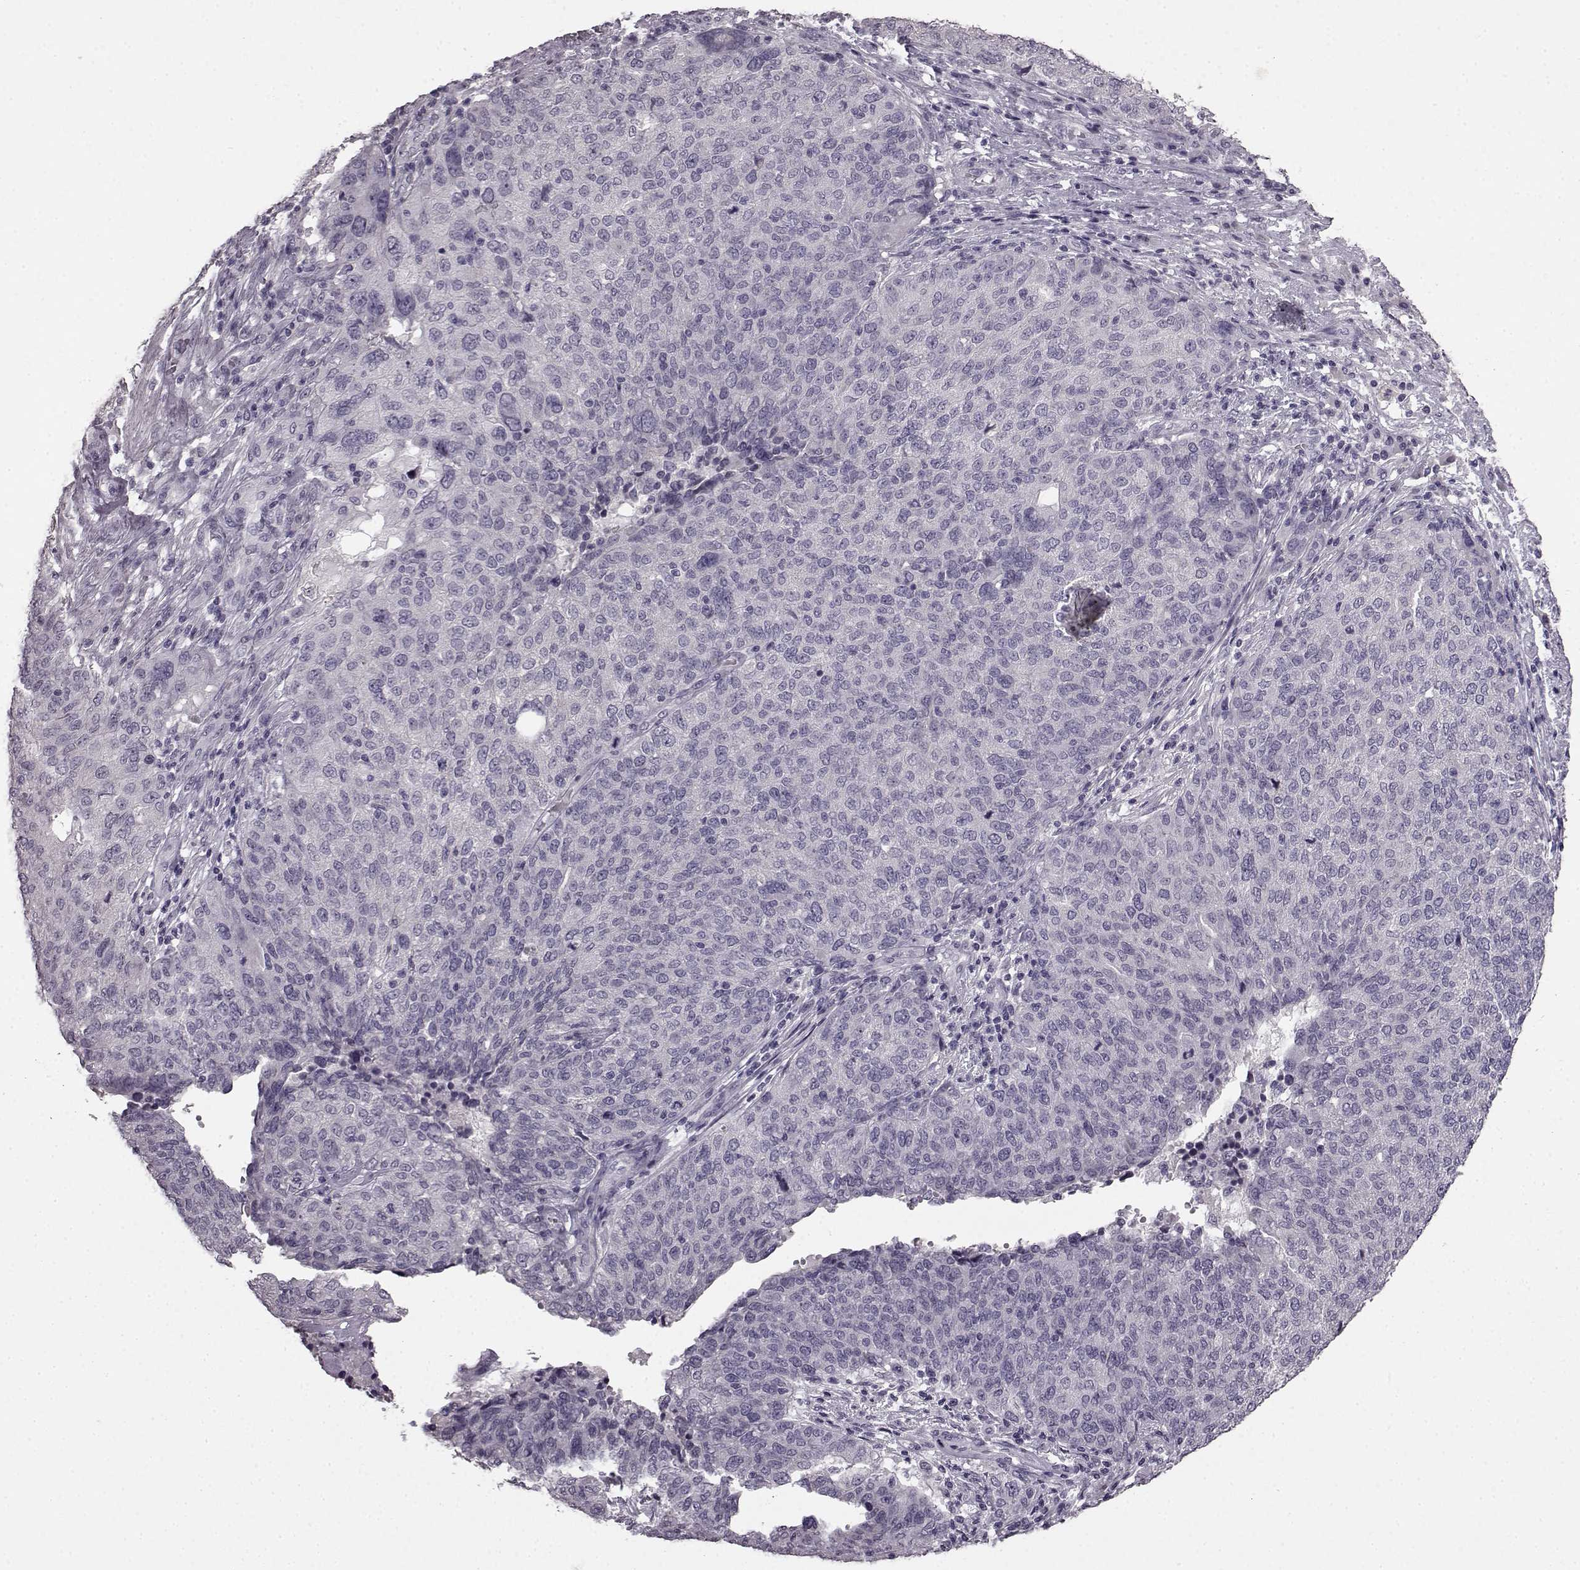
{"staining": {"intensity": "negative", "quantity": "none", "location": "none"}, "tissue": "ovarian cancer", "cell_type": "Tumor cells", "image_type": "cancer", "snomed": [{"axis": "morphology", "description": "Carcinoma, endometroid"}, {"axis": "topography", "description": "Ovary"}], "caption": "There is no significant staining in tumor cells of endometroid carcinoma (ovarian).", "gene": "LHB", "patient": {"sex": "female", "age": 58}}